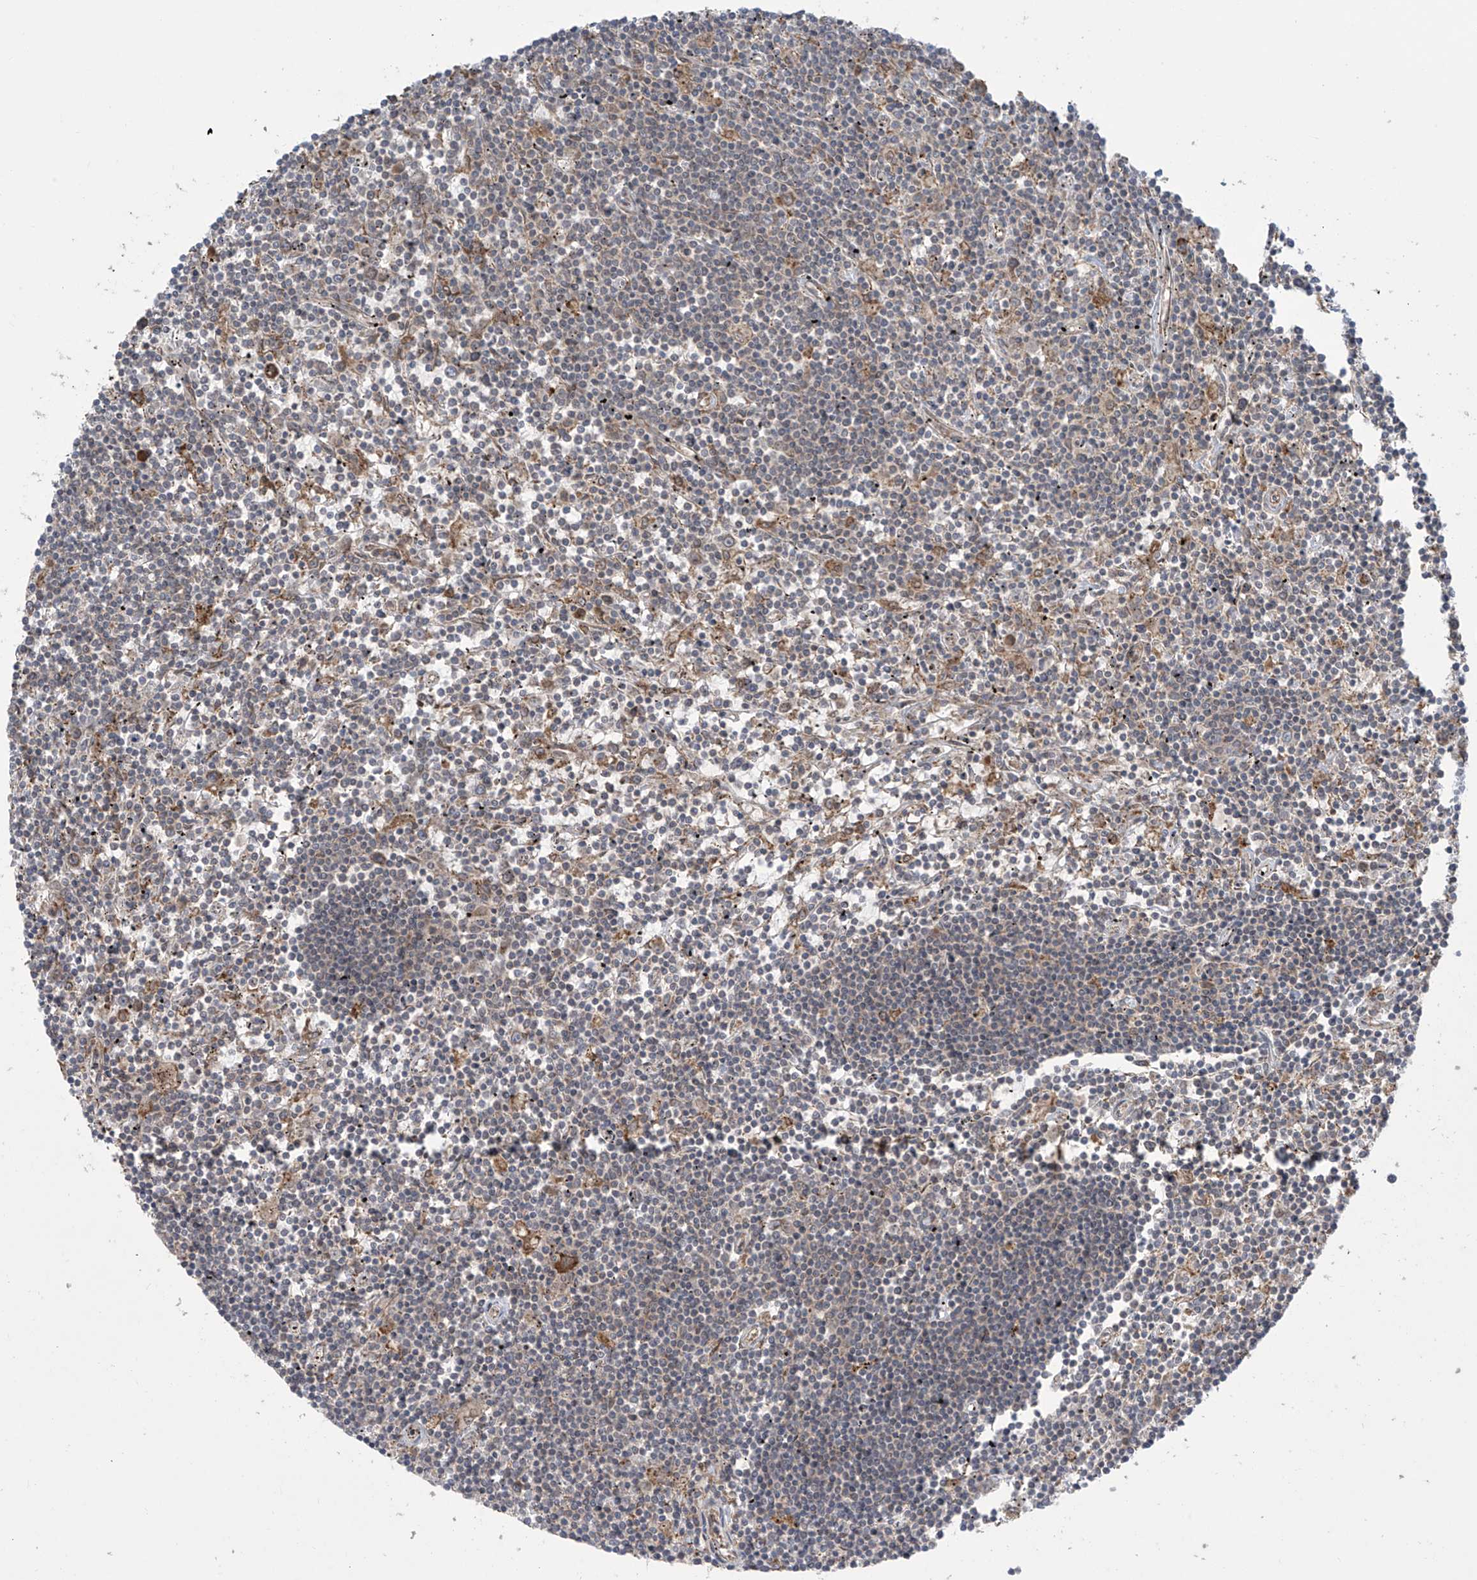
{"staining": {"intensity": "negative", "quantity": "none", "location": "none"}, "tissue": "lymphoma", "cell_type": "Tumor cells", "image_type": "cancer", "snomed": [{"axis": "morphology", "description": "Malignant lymphoma, non-Hodgkin's type, Low grade"}, {"axis": "topography", "description": "Spleen"}], "caption": "An immunohistochemistry (IHC) photomicrograph of lymphoma is shown. There is no staining in tumor cells of lymphoma. Brightfield microscopy of IHC stained with DAB (3,3'-diaminobenzidine) (brown) and hematoxylin (blue), captured at high magnification.", "gene": "PPAT", "patient": {"sex": "male", "age": 76}}